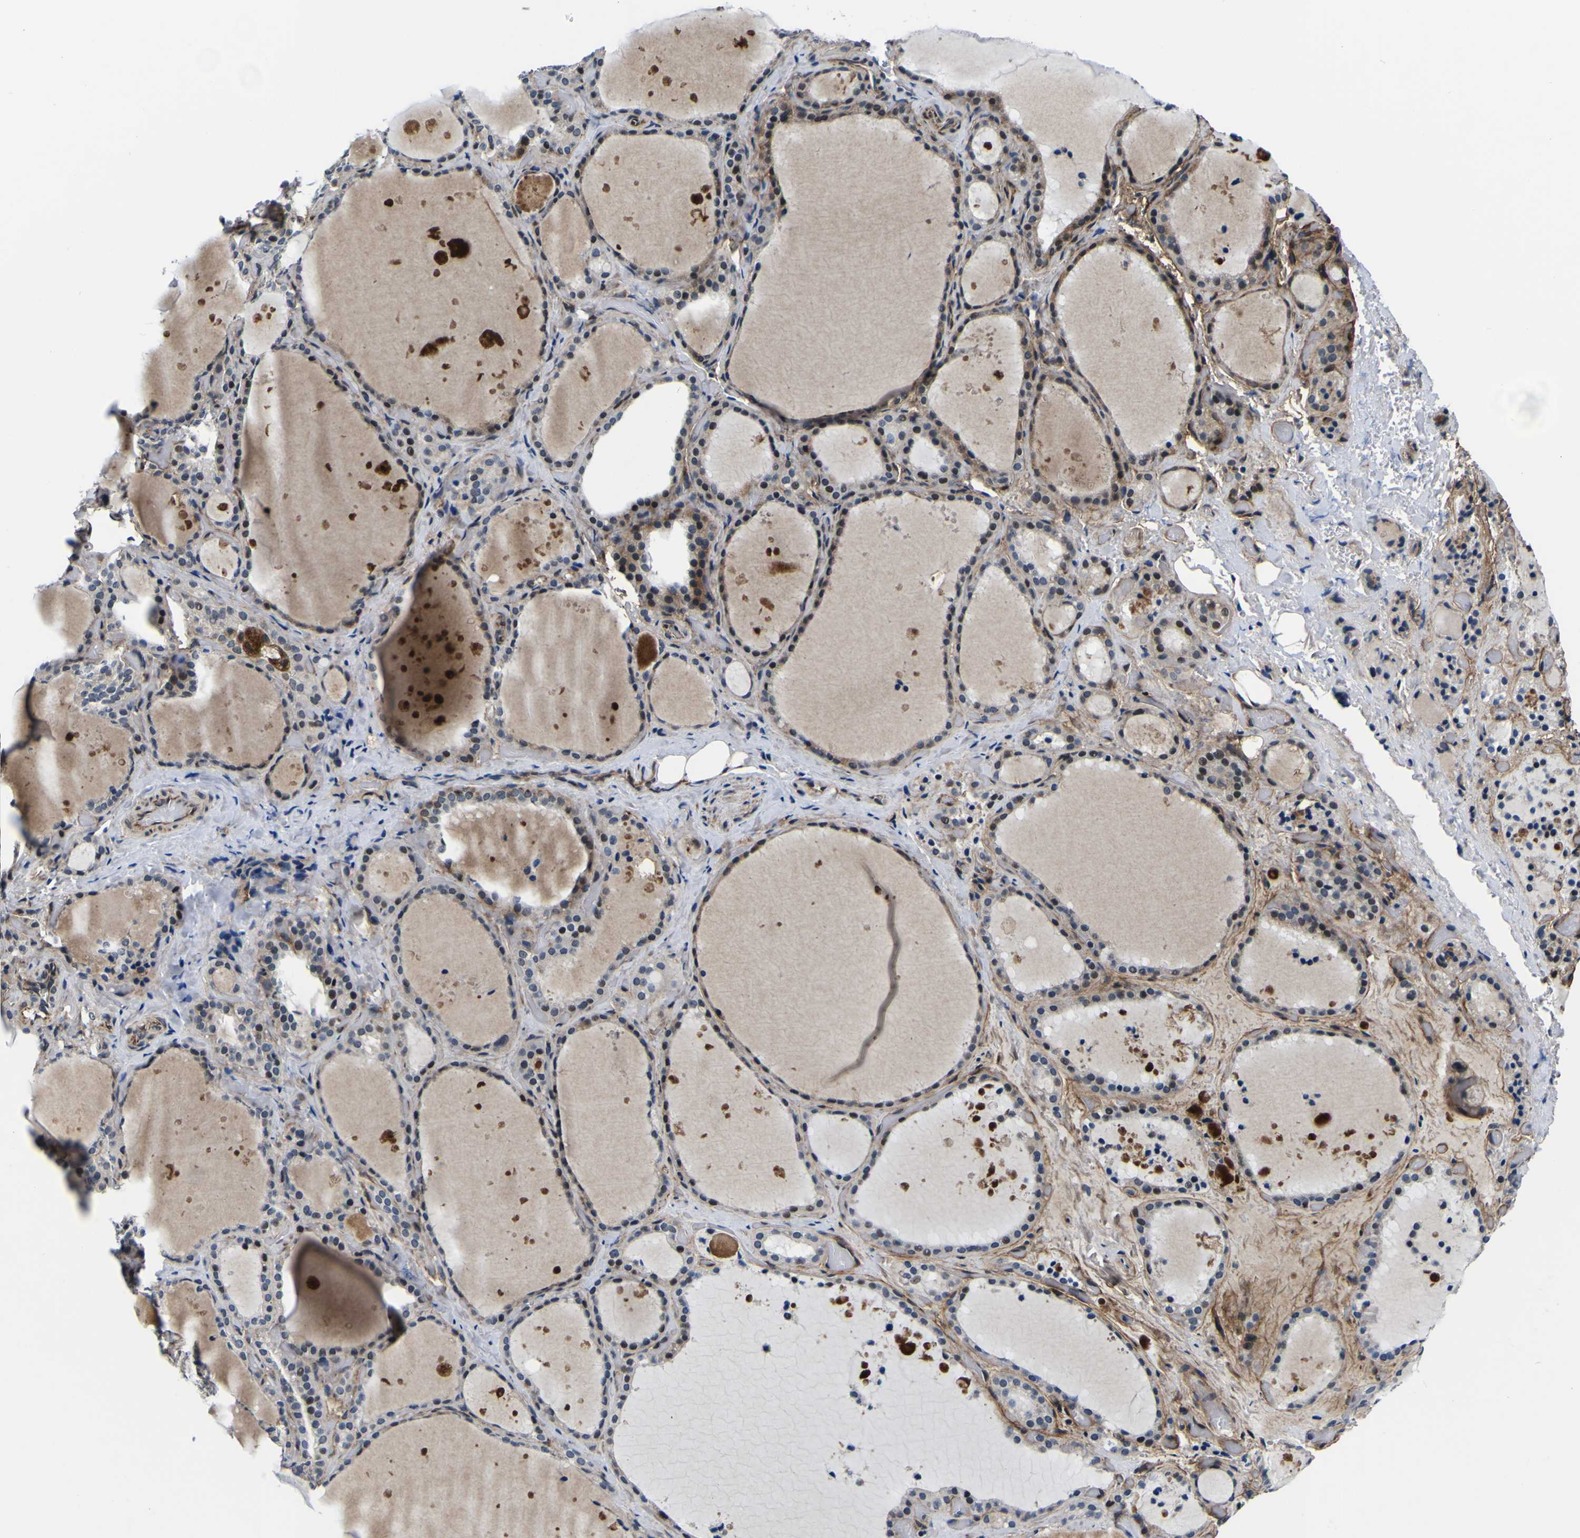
{"staining": {"intensity": "moderate", "quantity": "<25%", "location": "cytoplasmic/membranous,nuclear"}, "tissue": "thyroid gland", "cell_type": "Glandular cells", "image_type": "normal", "snomed": [{"axis": "morphology", "description": "Normal tissue, NOS"}, {"axis": "topography", "description": "Thyroid gland"}], "caption": "A high-resolution image shows immunohistochemistry (IHC) staining of benign thyroid gland, which displays moderate cytoplasmic/membranous,nuclear positivity in approximately <25% of glandular cells.", "gene": "POSTN", "patient": {"sex": "female", "age": 44}}